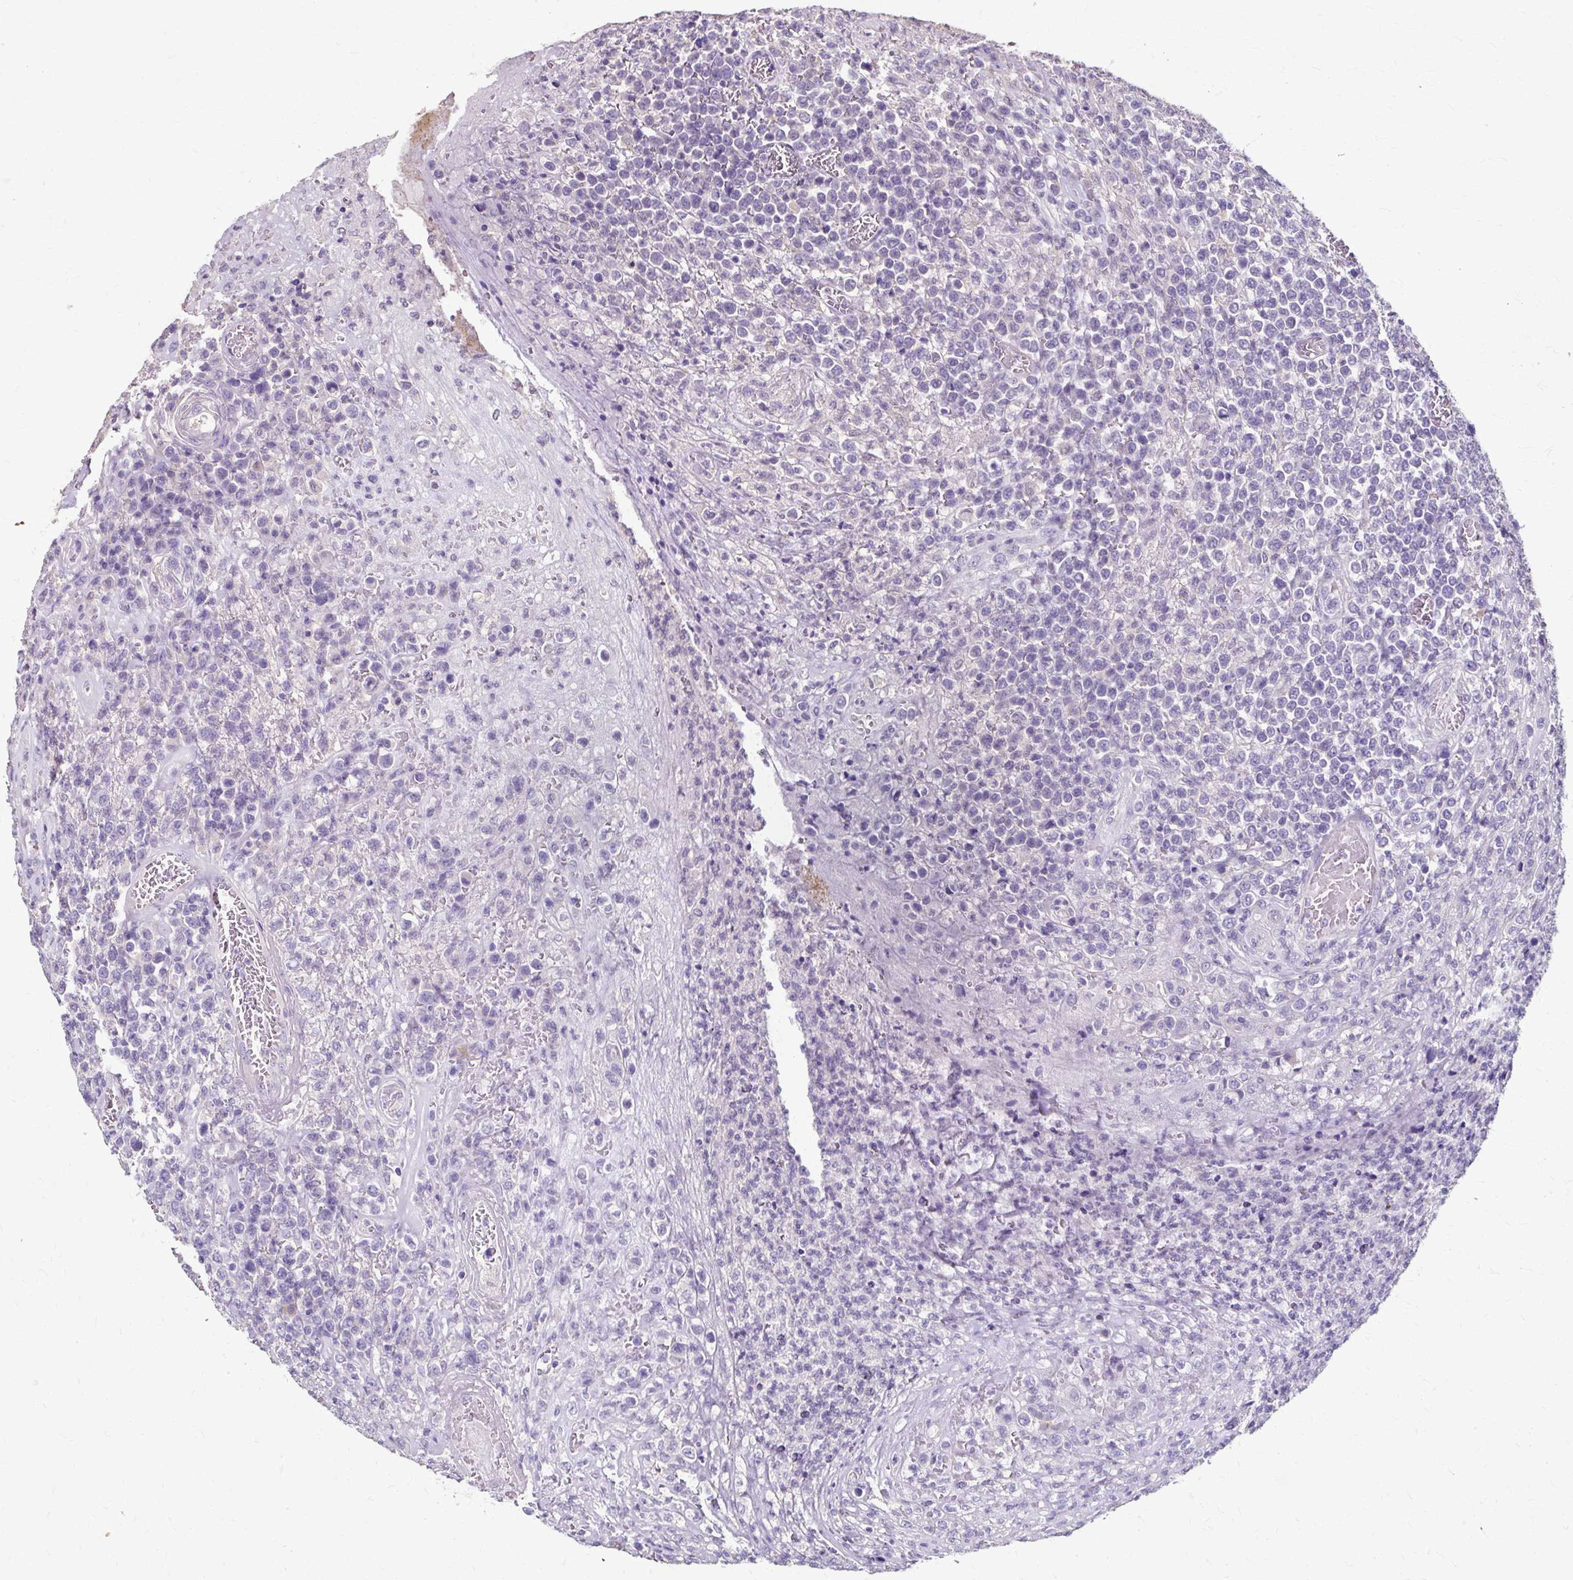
{"staining": {"intensity": "negative", "quantity": "none", "location": "none"}, "tissue": "lymphoma", "cell_type": "Tumor cells", "image_type": "cancer", "snomed": [{"axis": "morphology", "description": "Malignant lymphoma, non-Hodgkin's type, High grade"}, {"axis": "topography", "description": "Soft tissue"}], "caption": "A high-resolution photomicrograph shows IHC staining of malignant lymphoma, non-Hodgkin's type (high-grade), which demonstrates no significant expression in tumor cells.", "gene": "KLHL24", "patient": {"sex": "female", "age": 56}}